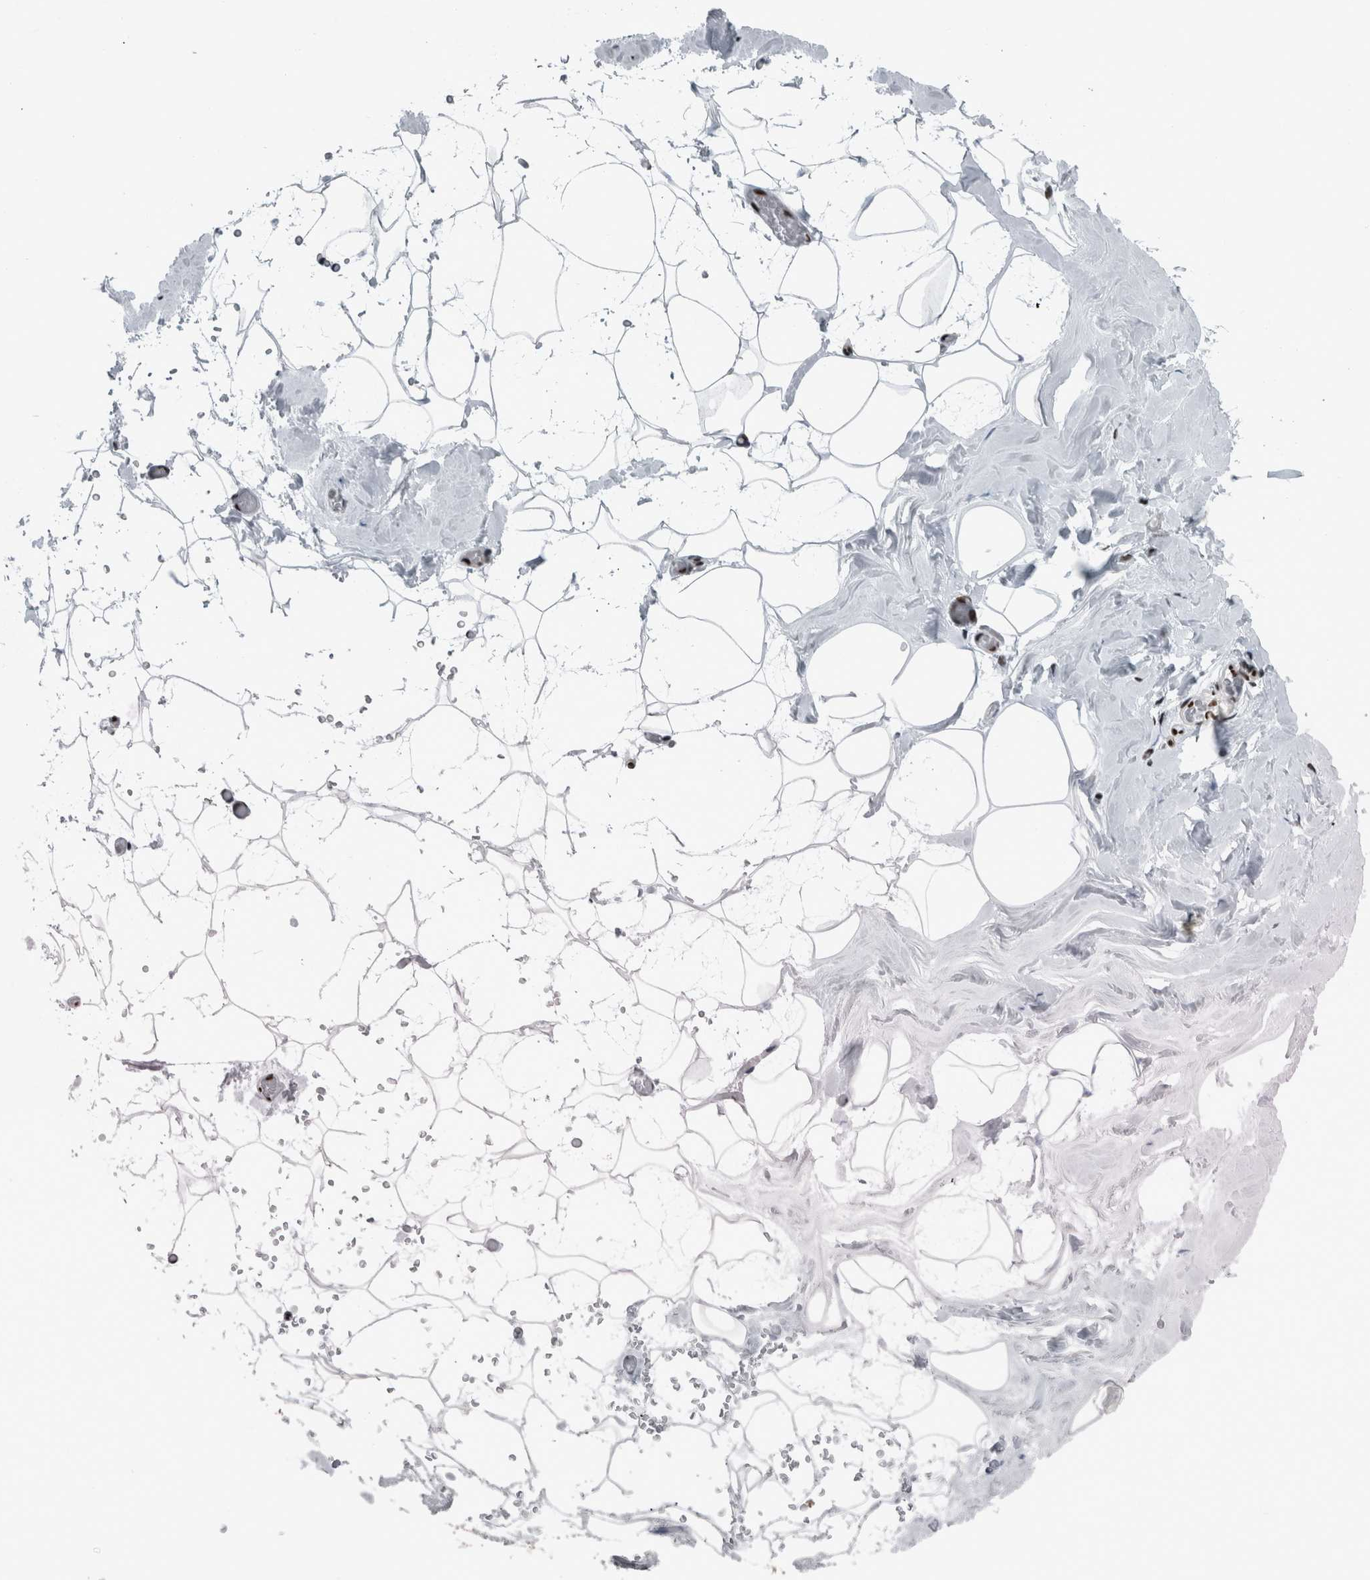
{"staining": {"intensity": "moderate", "quantity": ">75%", "location": "nuclear"}, "tissue": "adipose tissue", "cell_type": "Adipocytes", "image_type": "normal", "snomed": [{"axis": "morphology", "description": "Normal tissue, NOS"}, {"axis": "morphology", "description": "Fibrosis, NOS"}, {"axis": "topography", "description": "Breast"}, {"axis": "topography", "description": "Adipose tissue"}], "caption": "Brown immunohistochemical staining in normal human adipose tissue exhibits moderate nuclear expression in about >75% of adipocytes. The staining was performed using DAB to visualize the protein expression in brown, while the nuclei were stained in blue with hematoxylin (Magnification: 20x).", "gene": "DNMT3A", "patient": {"sex": "female", "age": 39}}